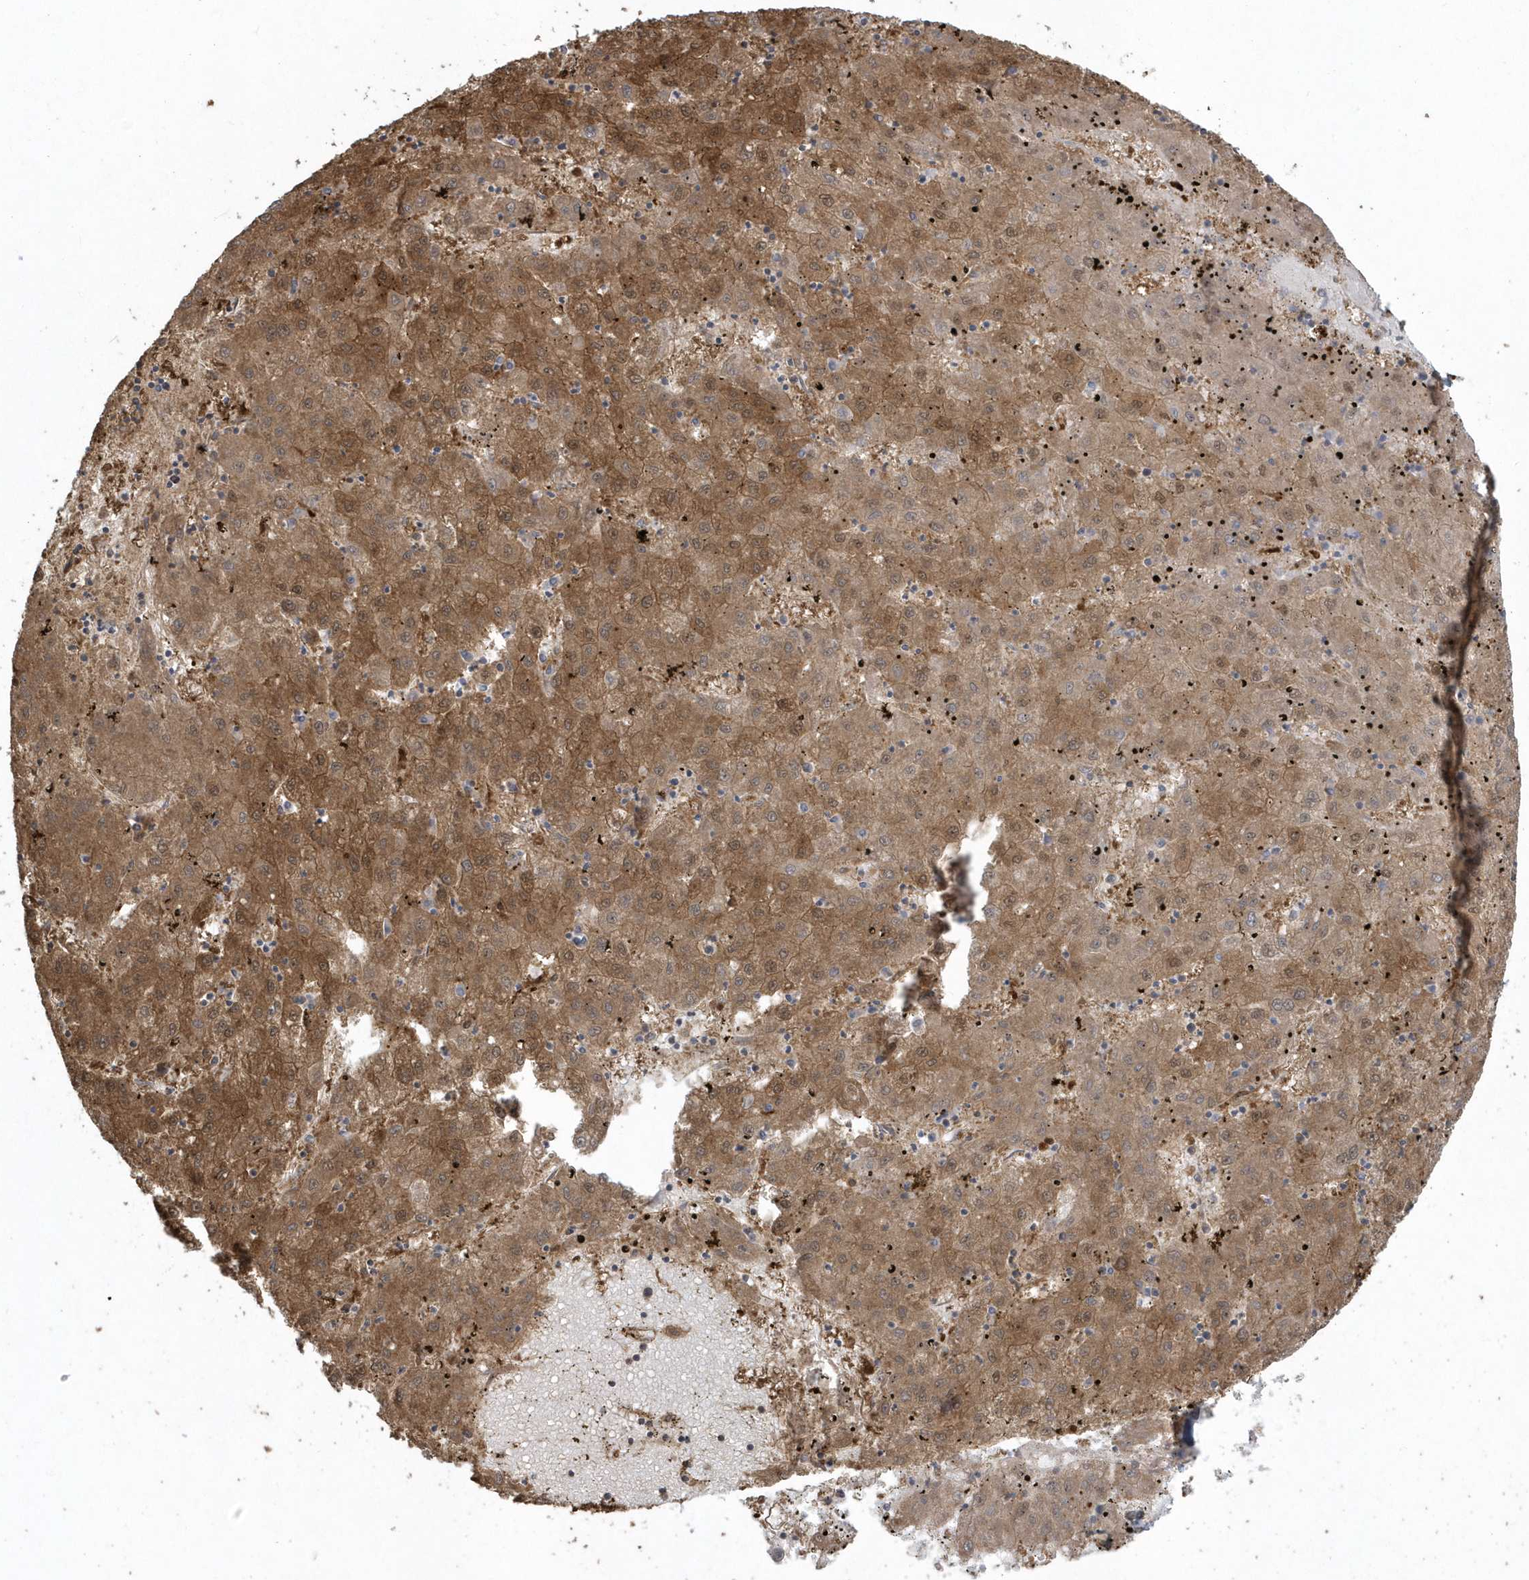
{"staining": {"intensity": "strong", "quantity": ">75%", "location": "cytoplasmic/membranous,nuclear"}, "tissue": "liver cancer", "cell_type": "Tumor cells", "image_type": "cancer", "snomed": [{"axis": "morphology", "description": "Carcinoma, Hepatocellular, NOS"}, {"axis": "topography", "description": "Liver"}], "caption": "High-power microscopy captured an IHC image of liver cancer (hepatocellular carcinoma), revealing strong cytoplasmic/membranous and nuclear staining in approximately >75% of tumor cells.", "gene": "HNMT", "patient": {"sex": "male", "age": 72}}